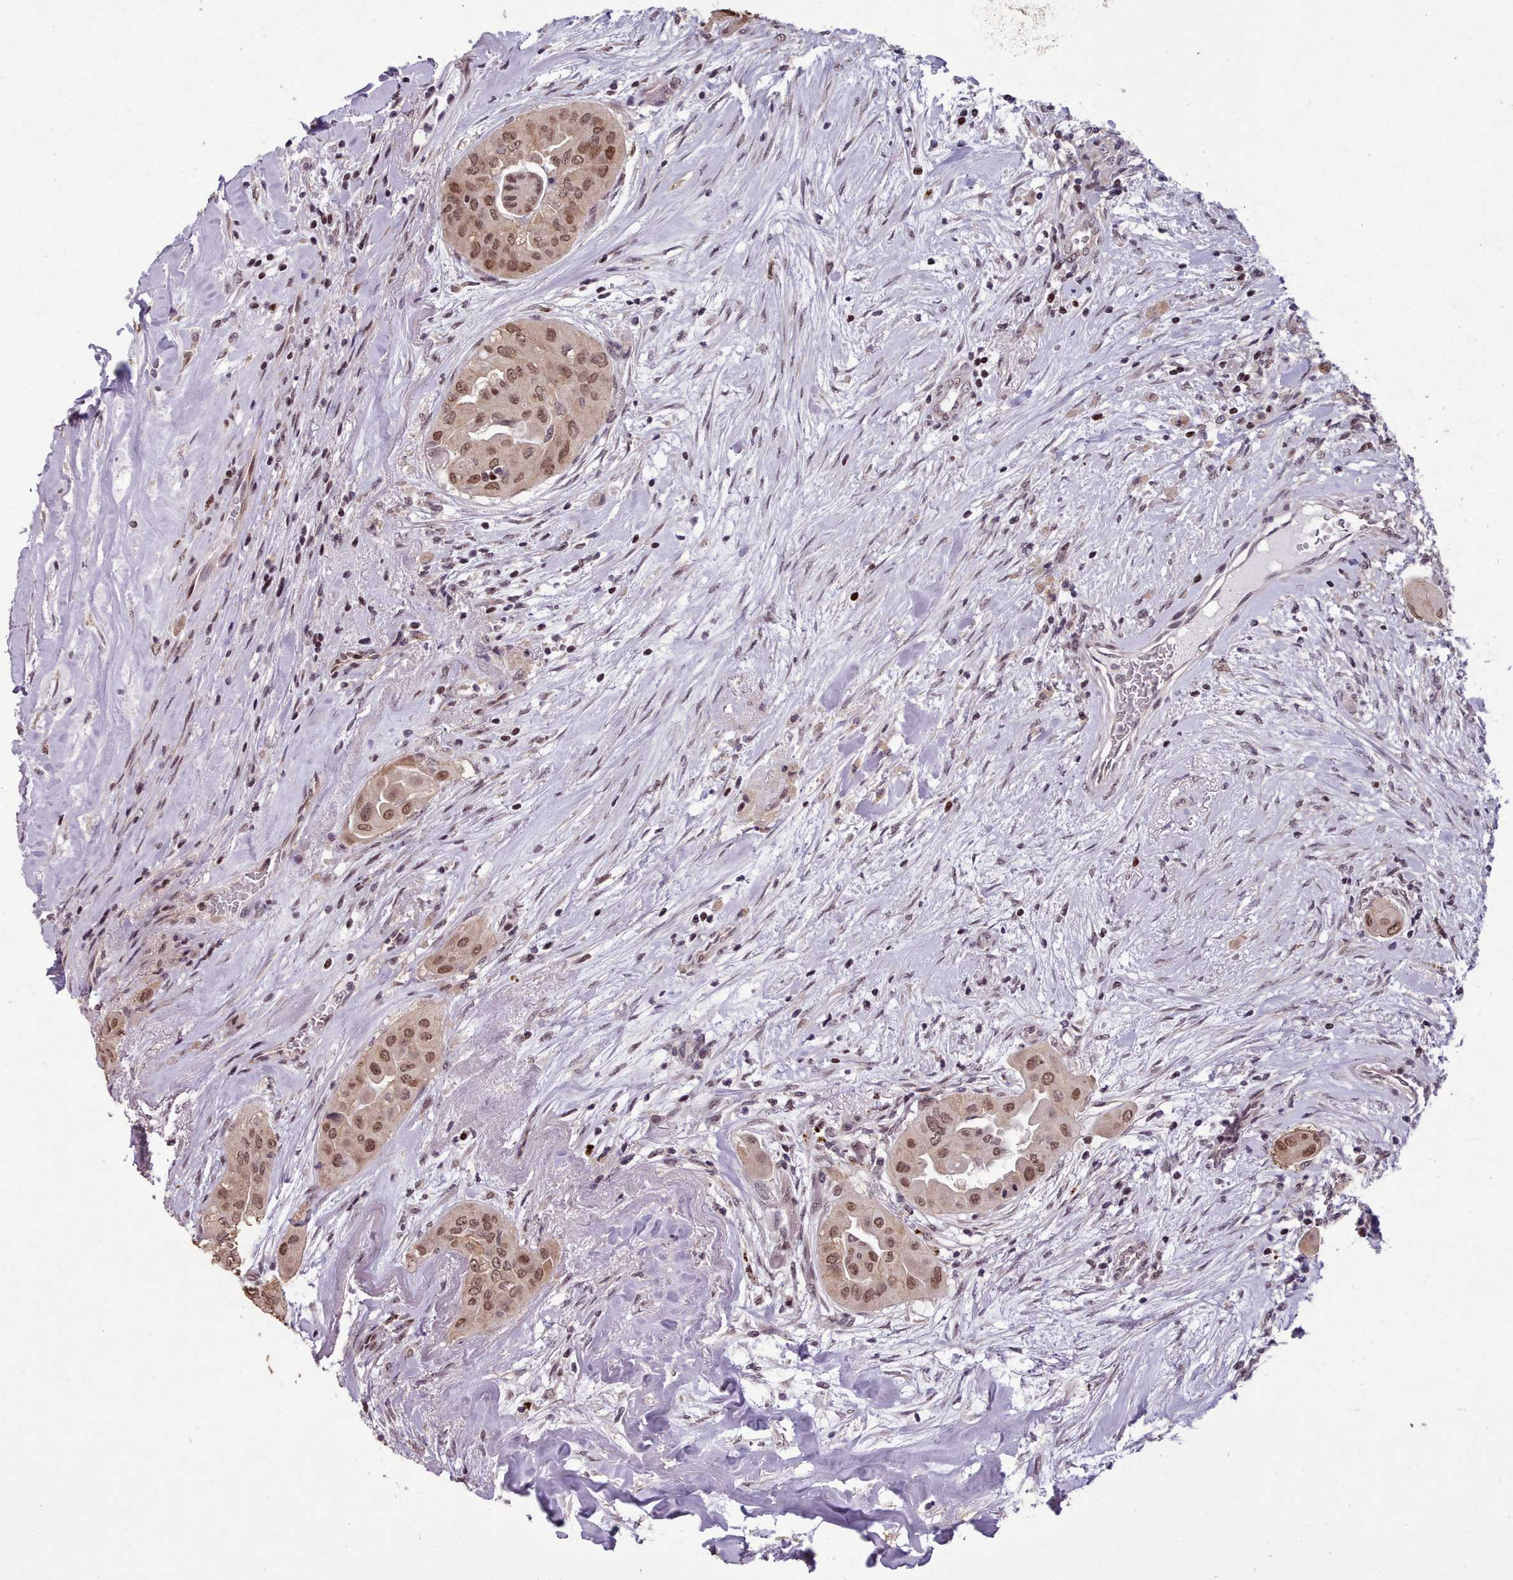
{"staining": {"intensity": "moderate", "quantity": ">75%", "location": "nuclear"}, "tissue": "thyroid cancer", "cell_type": "Tumor cells", "image_type": "cancer", "snomed": [{"axis": "morphology", "description": "Papillary adenocarcinoma, NOS"}, {"axis": "topography", "description": "Thyroid gland"}], "caption": "Brown immunohistochemical staining in thyroid cancer (papillary adenocarcinoma) reveals moderate nuclear expression in about >75% of tumor cells.", "gene": "ENSA", "patient": {"sex": "female", "age": 59}}